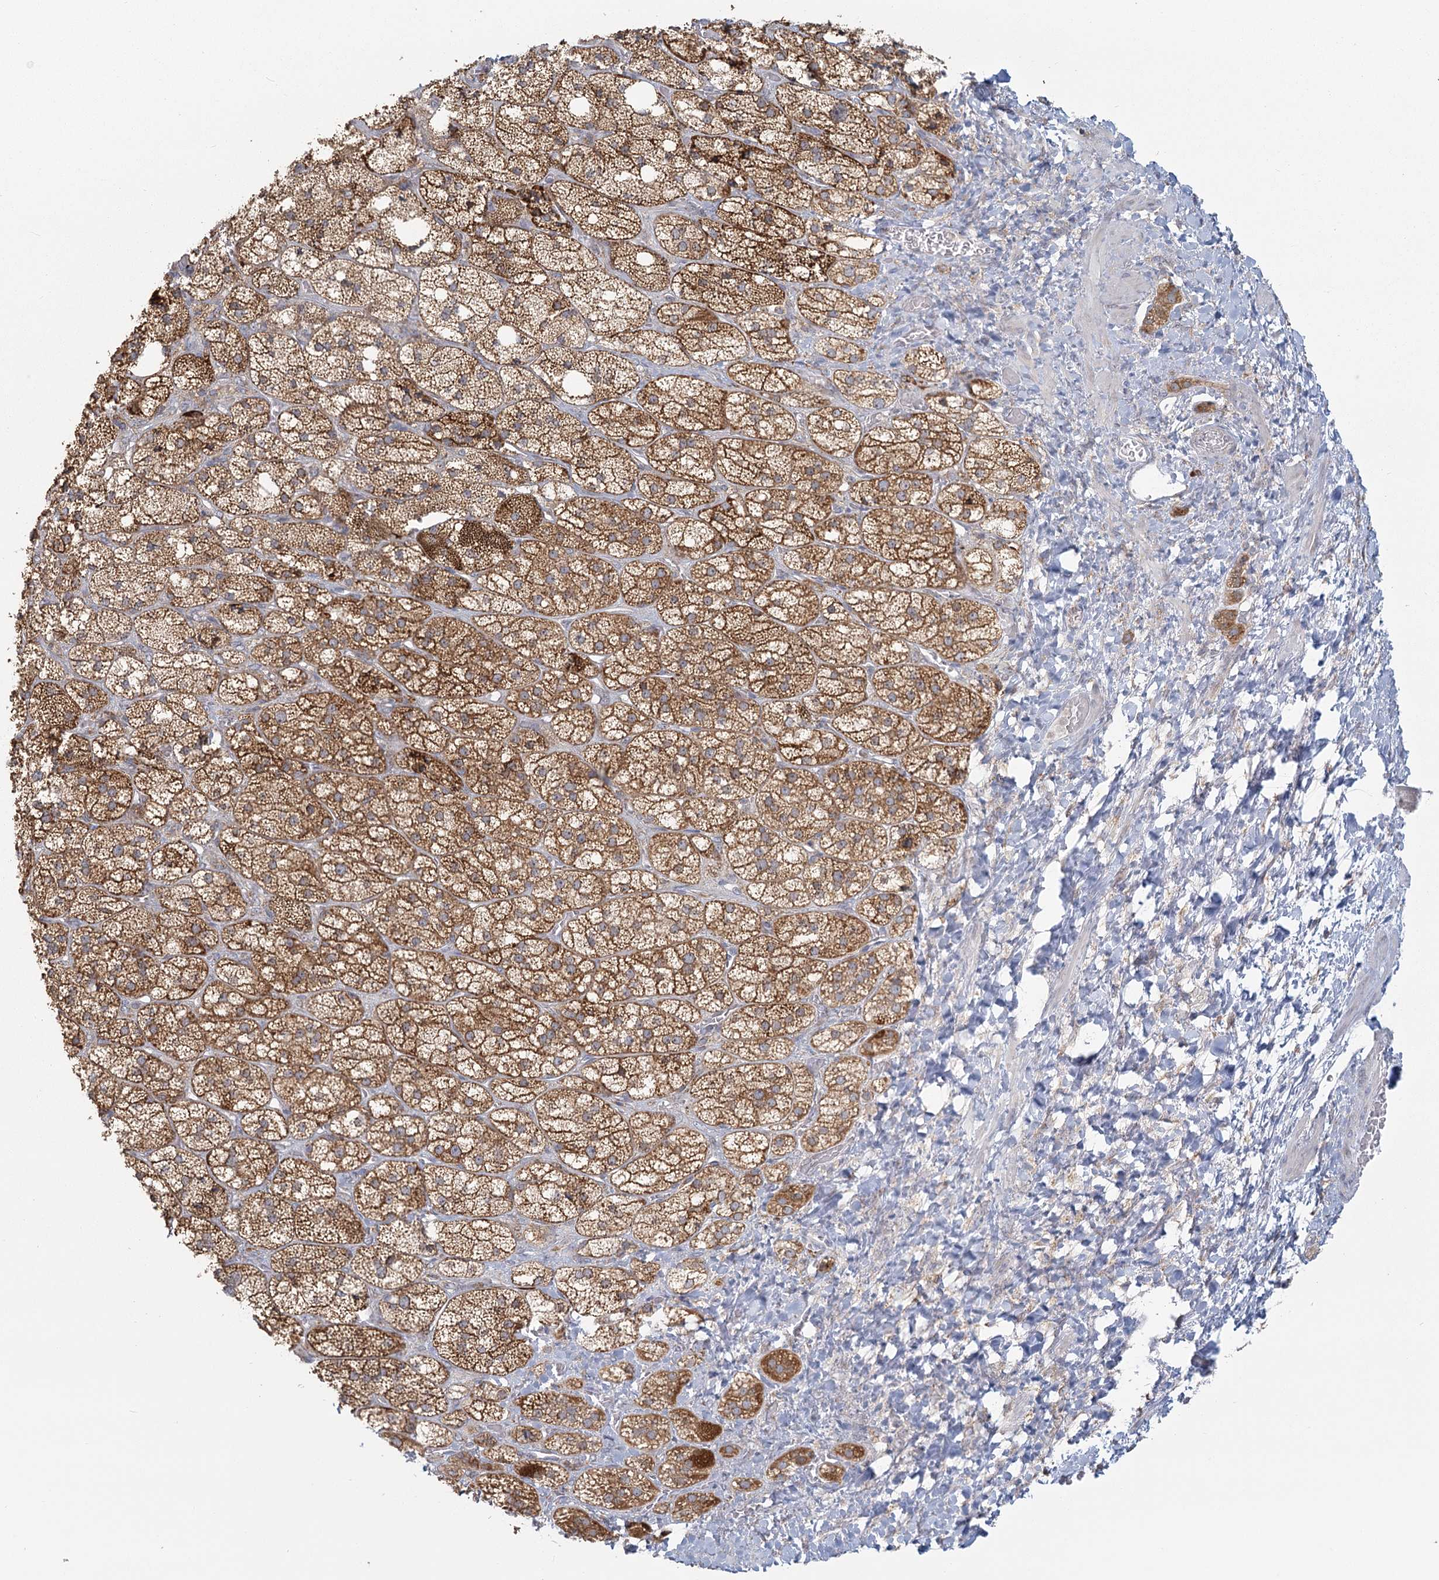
{"staining": {"intensity": "moderate", "quantity": ">75%", "location": "cytoplasmic/membranous"}, "tissue": "adrenal gland", "cell_type": "Glandular cells", "image_type": "normal", "snomed": [{"axis": "morphology", "description": "Normal tissue, NOS"}, {"axis": "topography", "description": "Adrenal gland"}], "caption": "High-power microscopy captured an IHC histopathology image of normal adrenal gland, revealing moderate cytoplasmic/membranous positivity in approximately >75% of glandular cells. (DAB = brown stain, brightfield microscopy at high magnification).", "gene": "LACTB", "patient": {"sex": "male", "age": 61}}